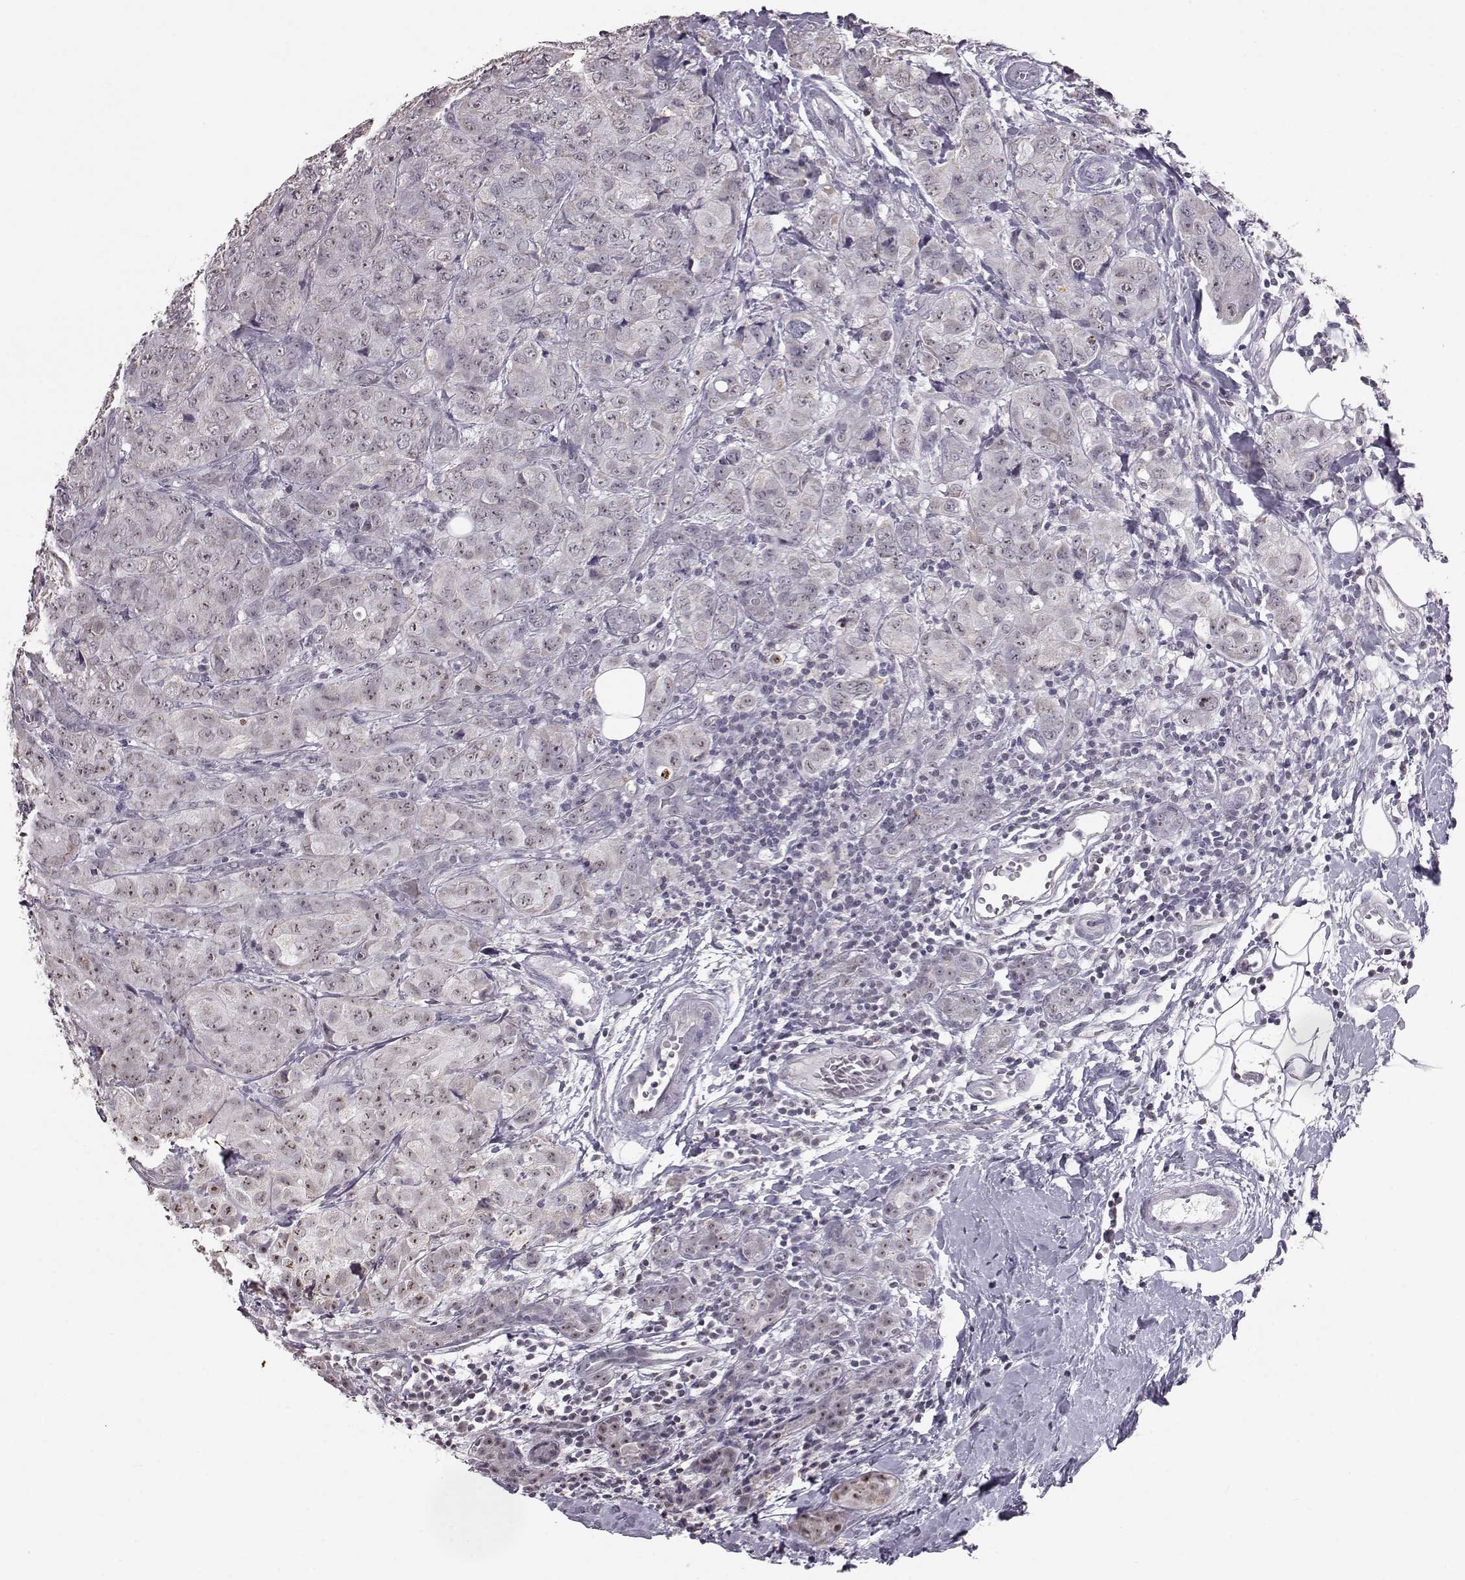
{"staining": {"intensity": "weak", "quantity": ">75%", "location": "nuclear"}, "tissue": "breast cancer", "cell_type": "Tumor cells", "image_type": "cancer", "snomed": [{"axis": "morphology", "description": "Duct carcinoma"}, {"axis": "topography", "description": "Breast"}], "caption": "This micrograph exhibits immunohistochemistry (IHC) staining of breast cancer, with low weak nuclear staining in about >75% of tumor cells.", "gene": "ALDH3A1", "patient": {"sex": "female", "age": 43}}